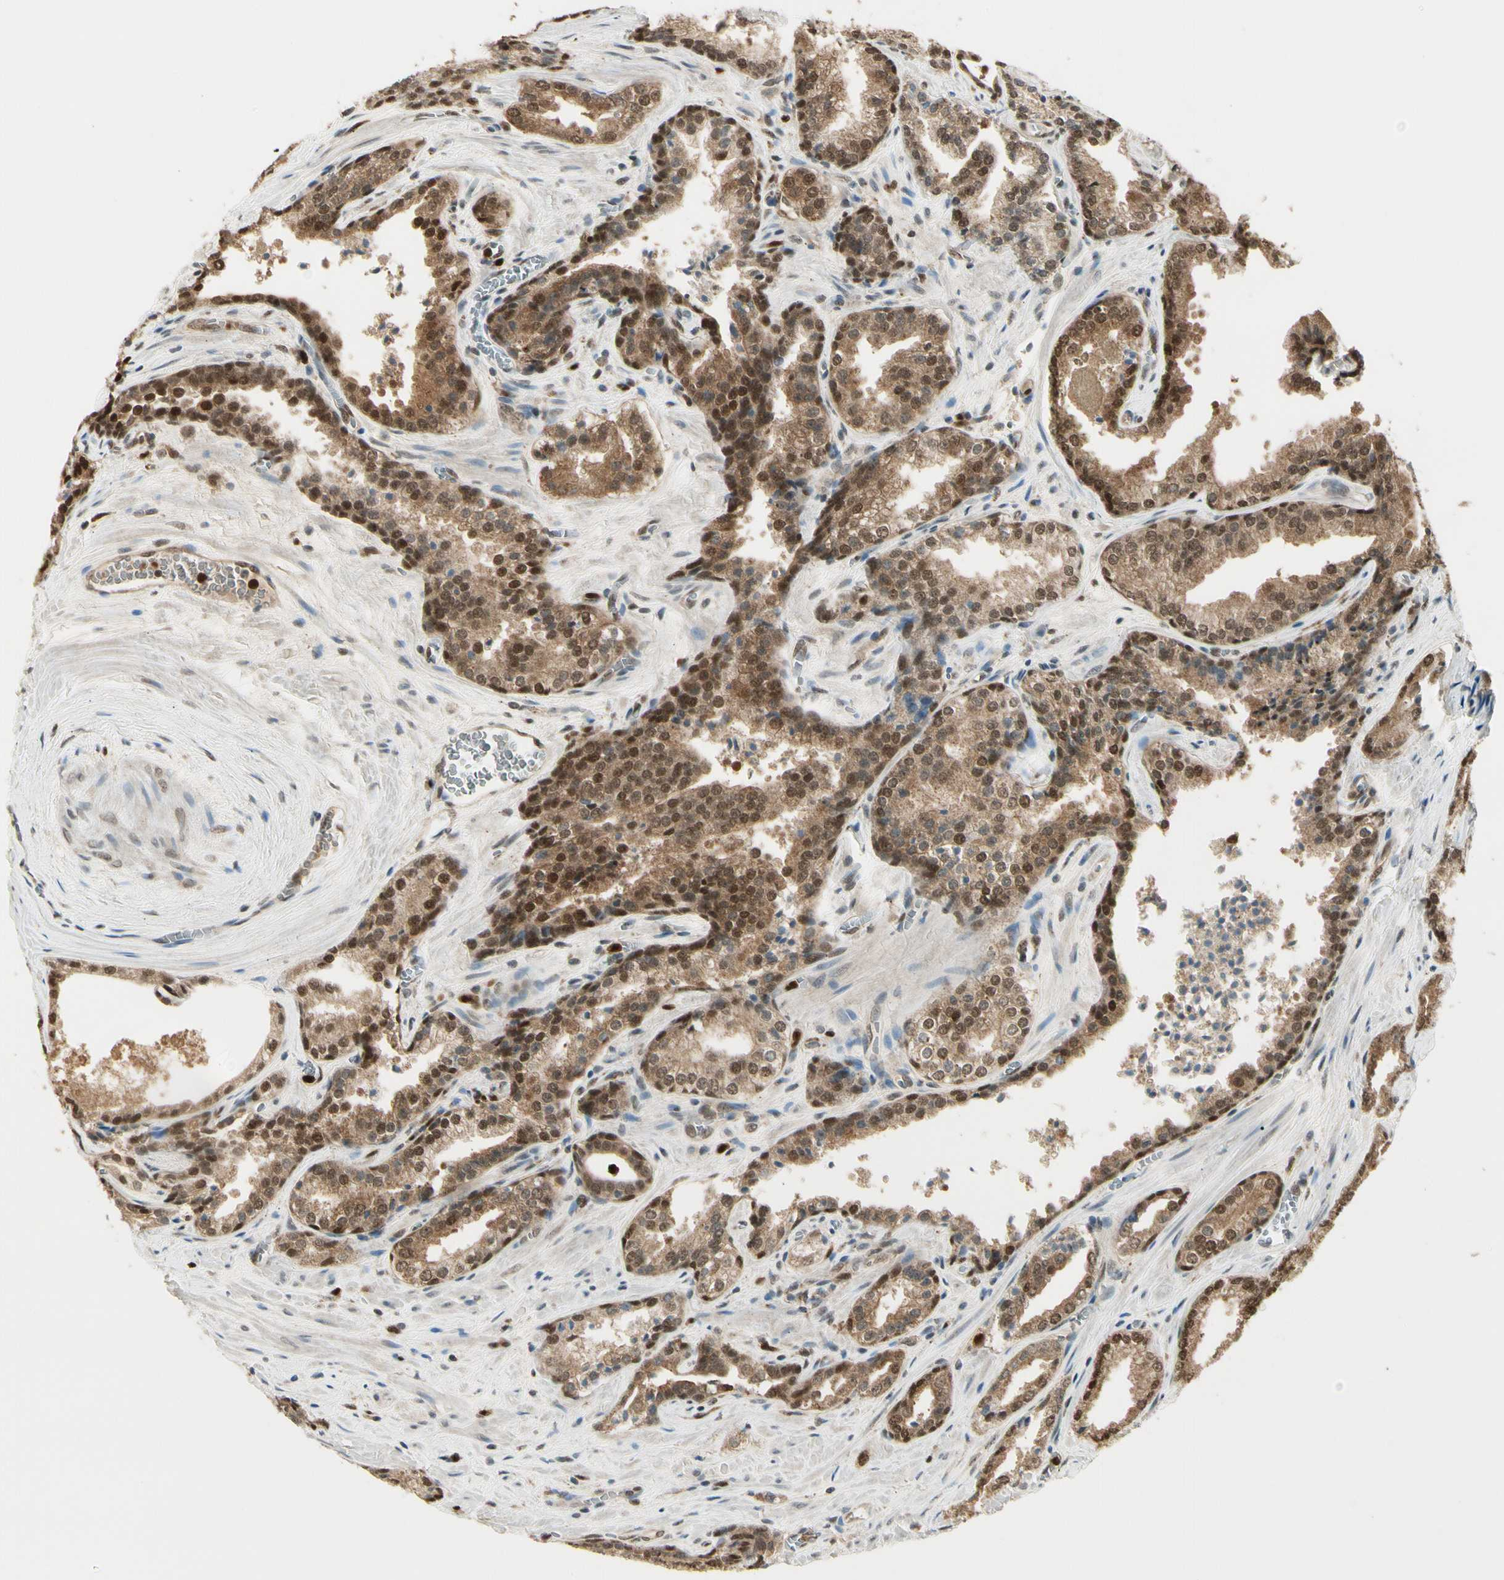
{"staining": {"intensity": "moderate", "quantity": ">75%", "location": "cytoplasmic/membranous,nuclear"}, "tissue": "prostate cancer", "cell_type": "Tumor cells", "image_type": "cancer", "snomed": [{"axis": "morphology", "description": "Adenocarcinoma, Low grade"}, {"axis": "topography", "description": "Prostate"}], "caption": "DAB (3,3'-diaminobenzidine) immunohistochemical staining of human prostate adenocarcinoma (low-grade) displays moderate cytoplasmic/membranous and nuclear protein expression in approximately >75% of tumor cells.", "gene": "LTA4H", "patient": {"sex": "male", "age": 60}}